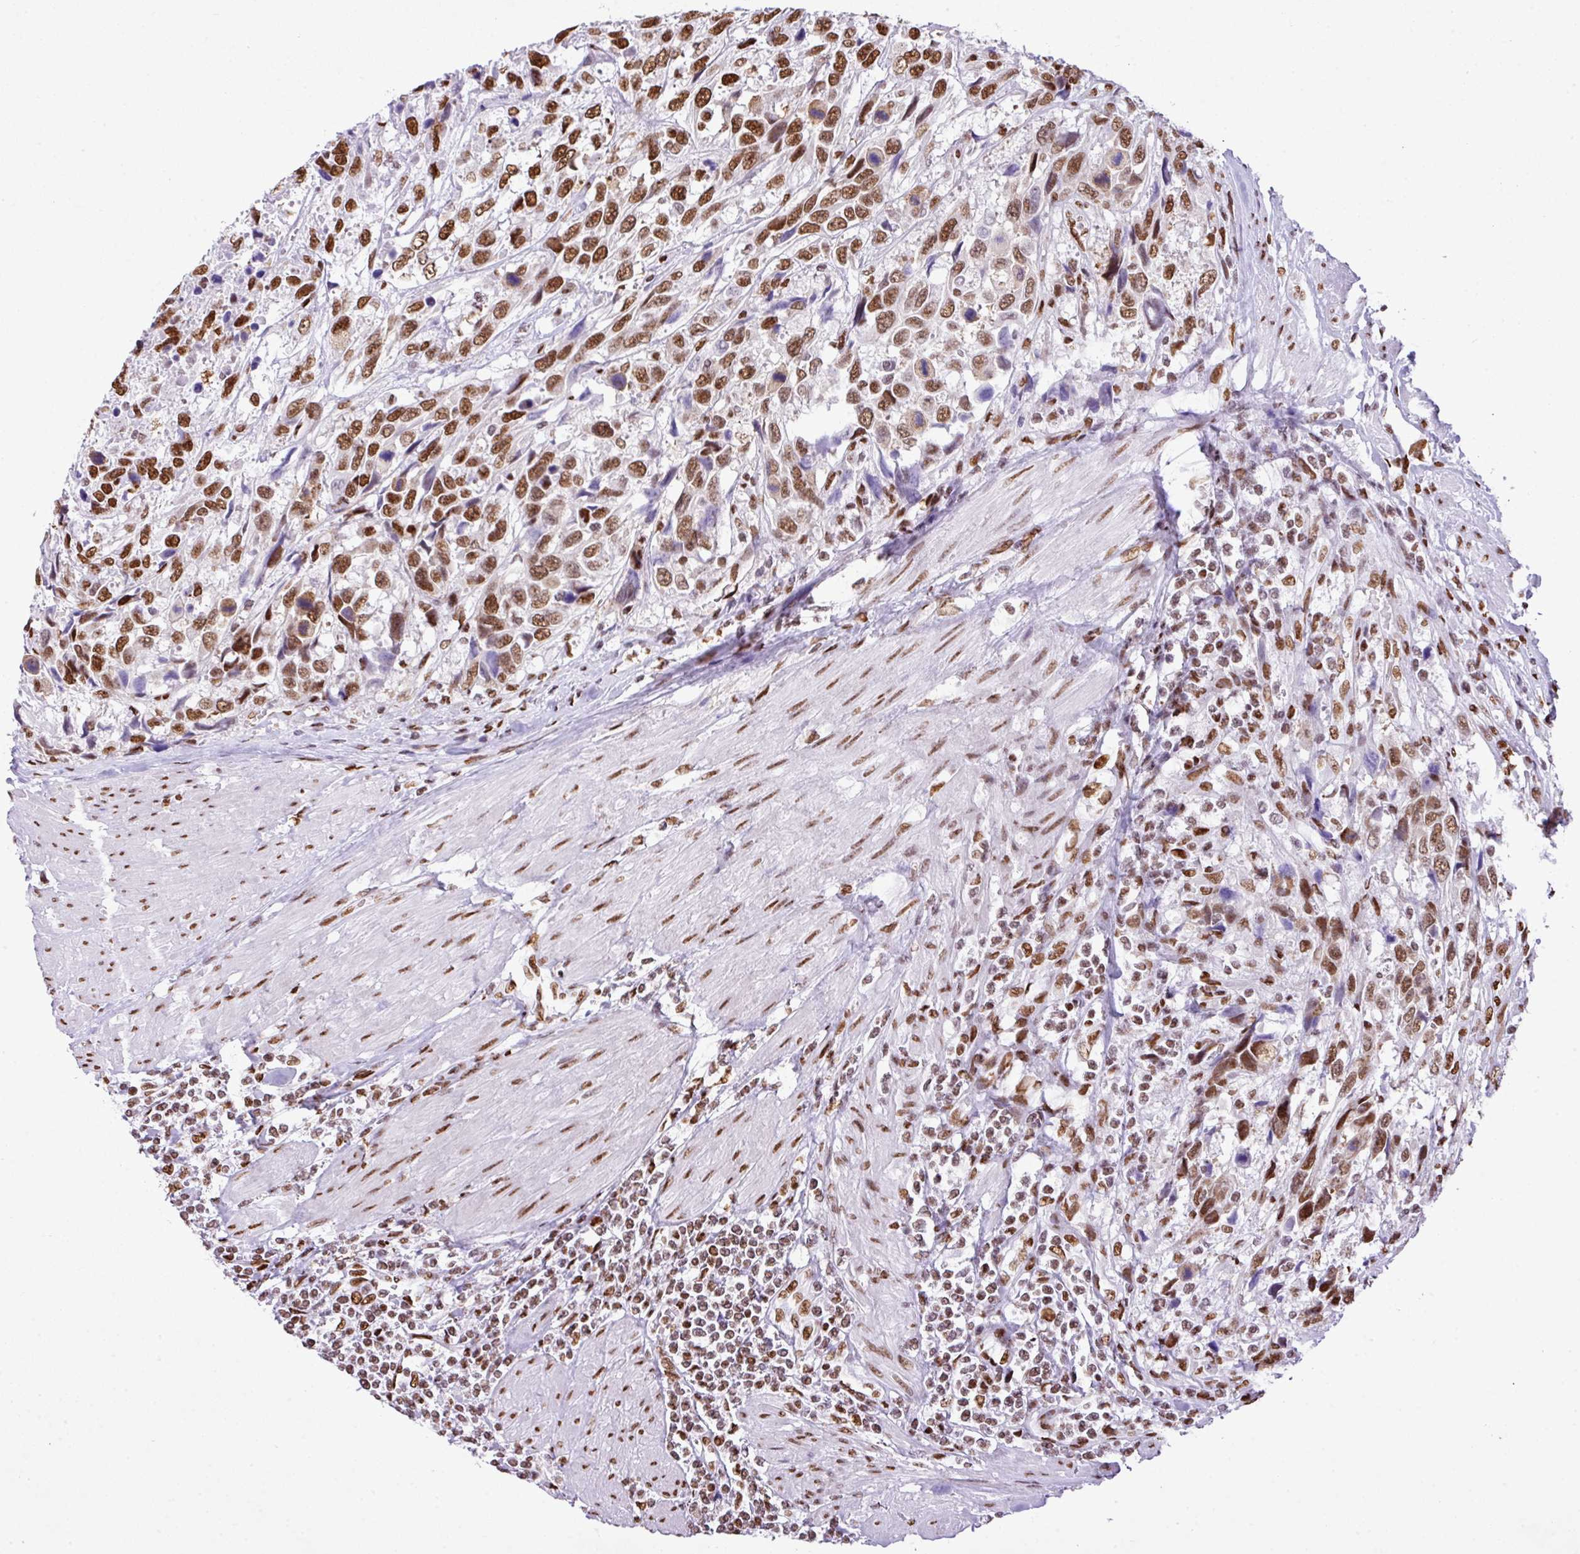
{"staining": {"intensity": "moderate", "quantity": ">75%", "location": "nuclear"}, "tissue": "urothelial cancer", "cell_type": "Tumor cells", "image_type": "cancer", "snomed": [{"axis": "morphology", "description": "Urothelial carcinoma, High grade"}, {"axis": "topography", "description": "Urinary bladder"}], "caption": "Immunohistochemical staining of human high-grade urothelial carcinoma demonstrates medium levels of moderate nuclear protein positivity in approximately >75% of tumor cells. The protein of interest is stained brown, and the nuclei are stained in blue (DAB (3,3'-diaminobenzidine) IHC with brightfield microscopy, high magnification).", "gene": "RARG", "patient": {"sex": "female", "age": 70}}